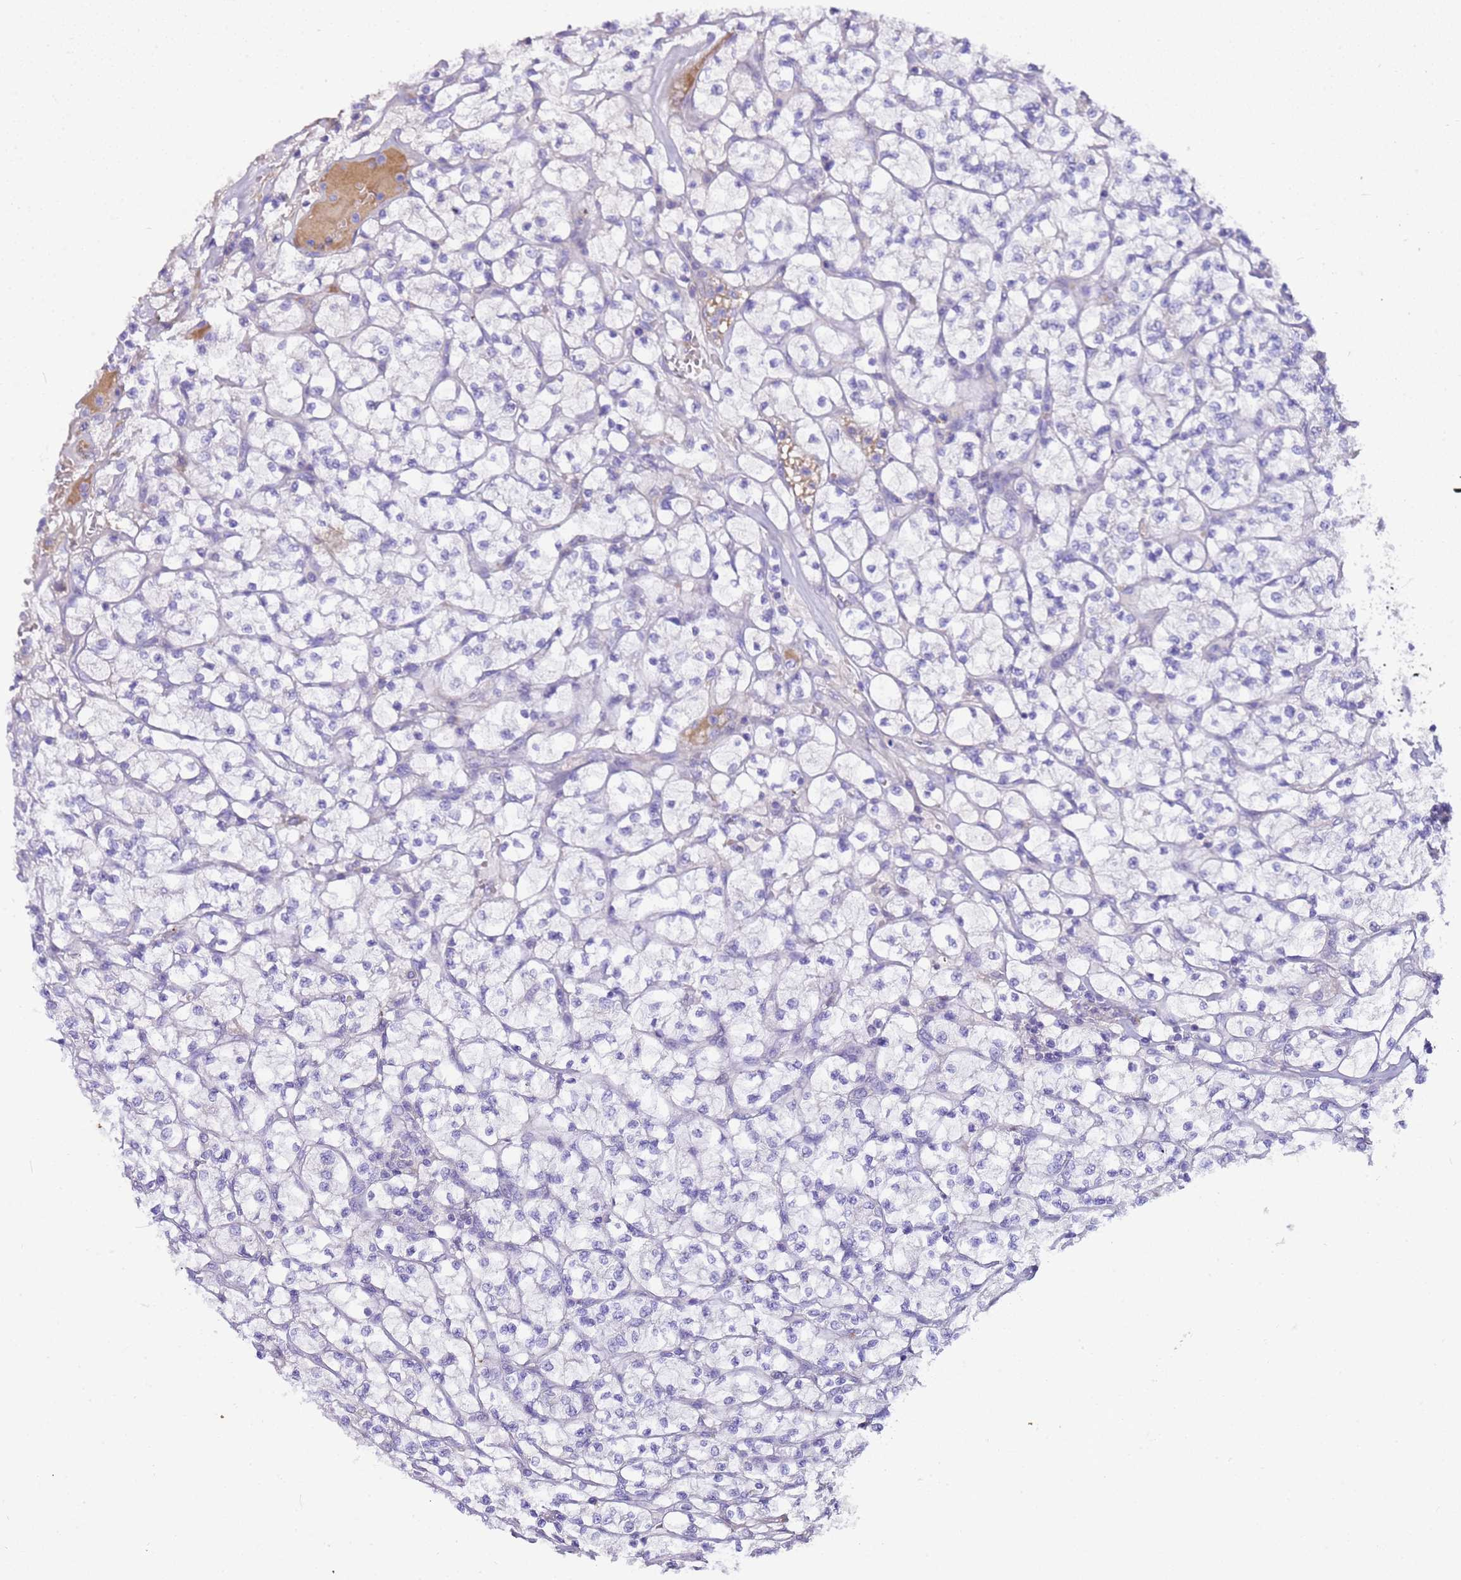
{"staining": {"intensity": "negative", "quantity": "none", "location": "none"}, "tissue": "renal cancer", "cell_type": "Tumor cells", "image_type": "cancer", "snomed": [{"axis": "morphology", "description": "Adenocarcinoma, NOS"}, {"axis": "topography", "description": "Kidney"}], "caption": "Human renal cancer (adenocarcinoma) stained for a protein using IHC shows no staining in tumor cells.", "gene": "DCDC2B", "patient": {"sex": "female", "age": 64}}